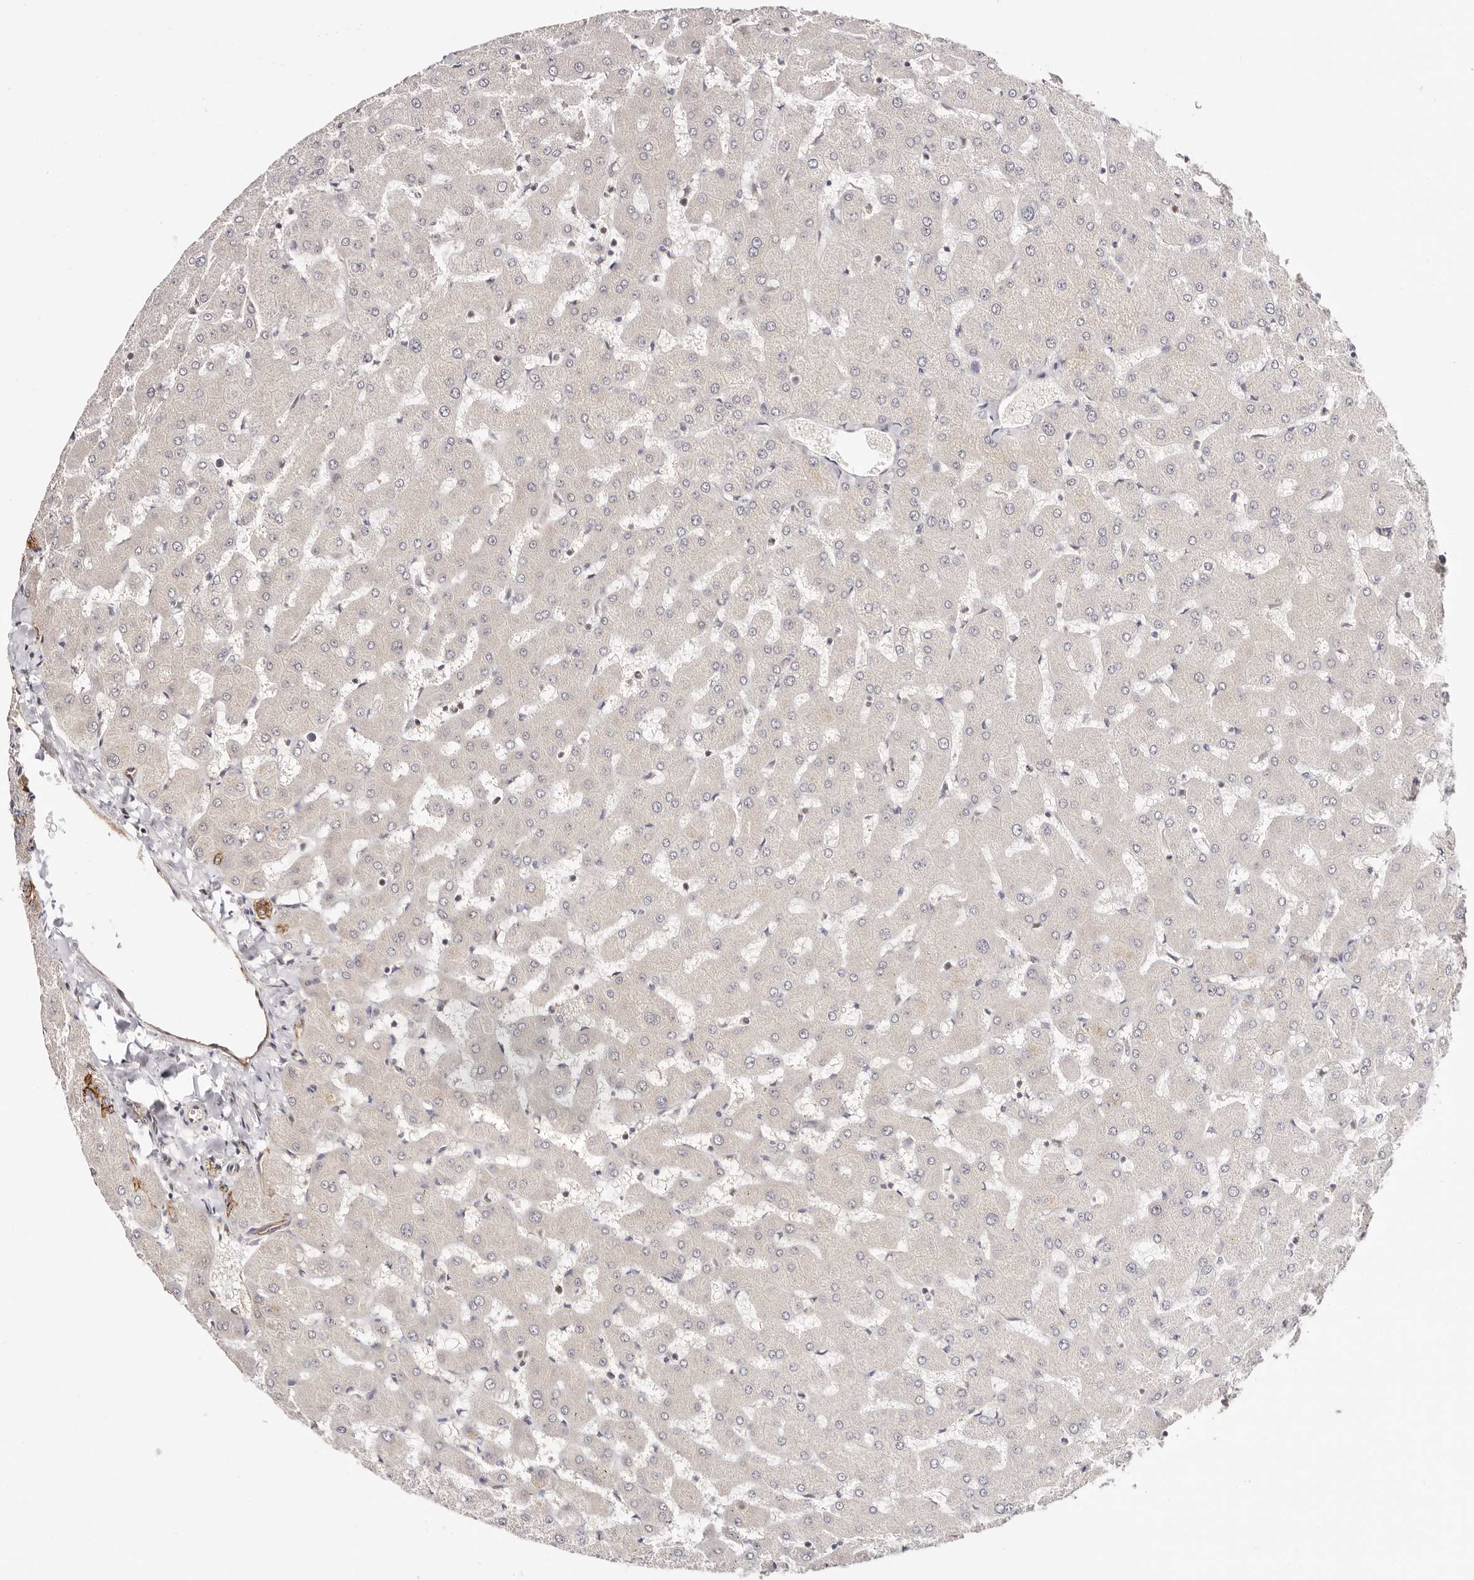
{"staining": {"intensity": "moderate", "quantity": ">75%", "location": "cytoplasmic/membranous"}, "tissue": "liver", "cell_type": "Cholangiocytes", "image_type": "normal", "snomed": [{"axis": "morphology", "description": "Normal tissue, NOS"}, {"axis": "topography", "description": "Liver"}], "caption": "The micrograph reveals a brown stain indicating the presence of a protein in the cytoplasmic/membranous of cholangiocytes in liver.", "gene": "STAT5A", "patient": {"sex": "female", "age": 63}}